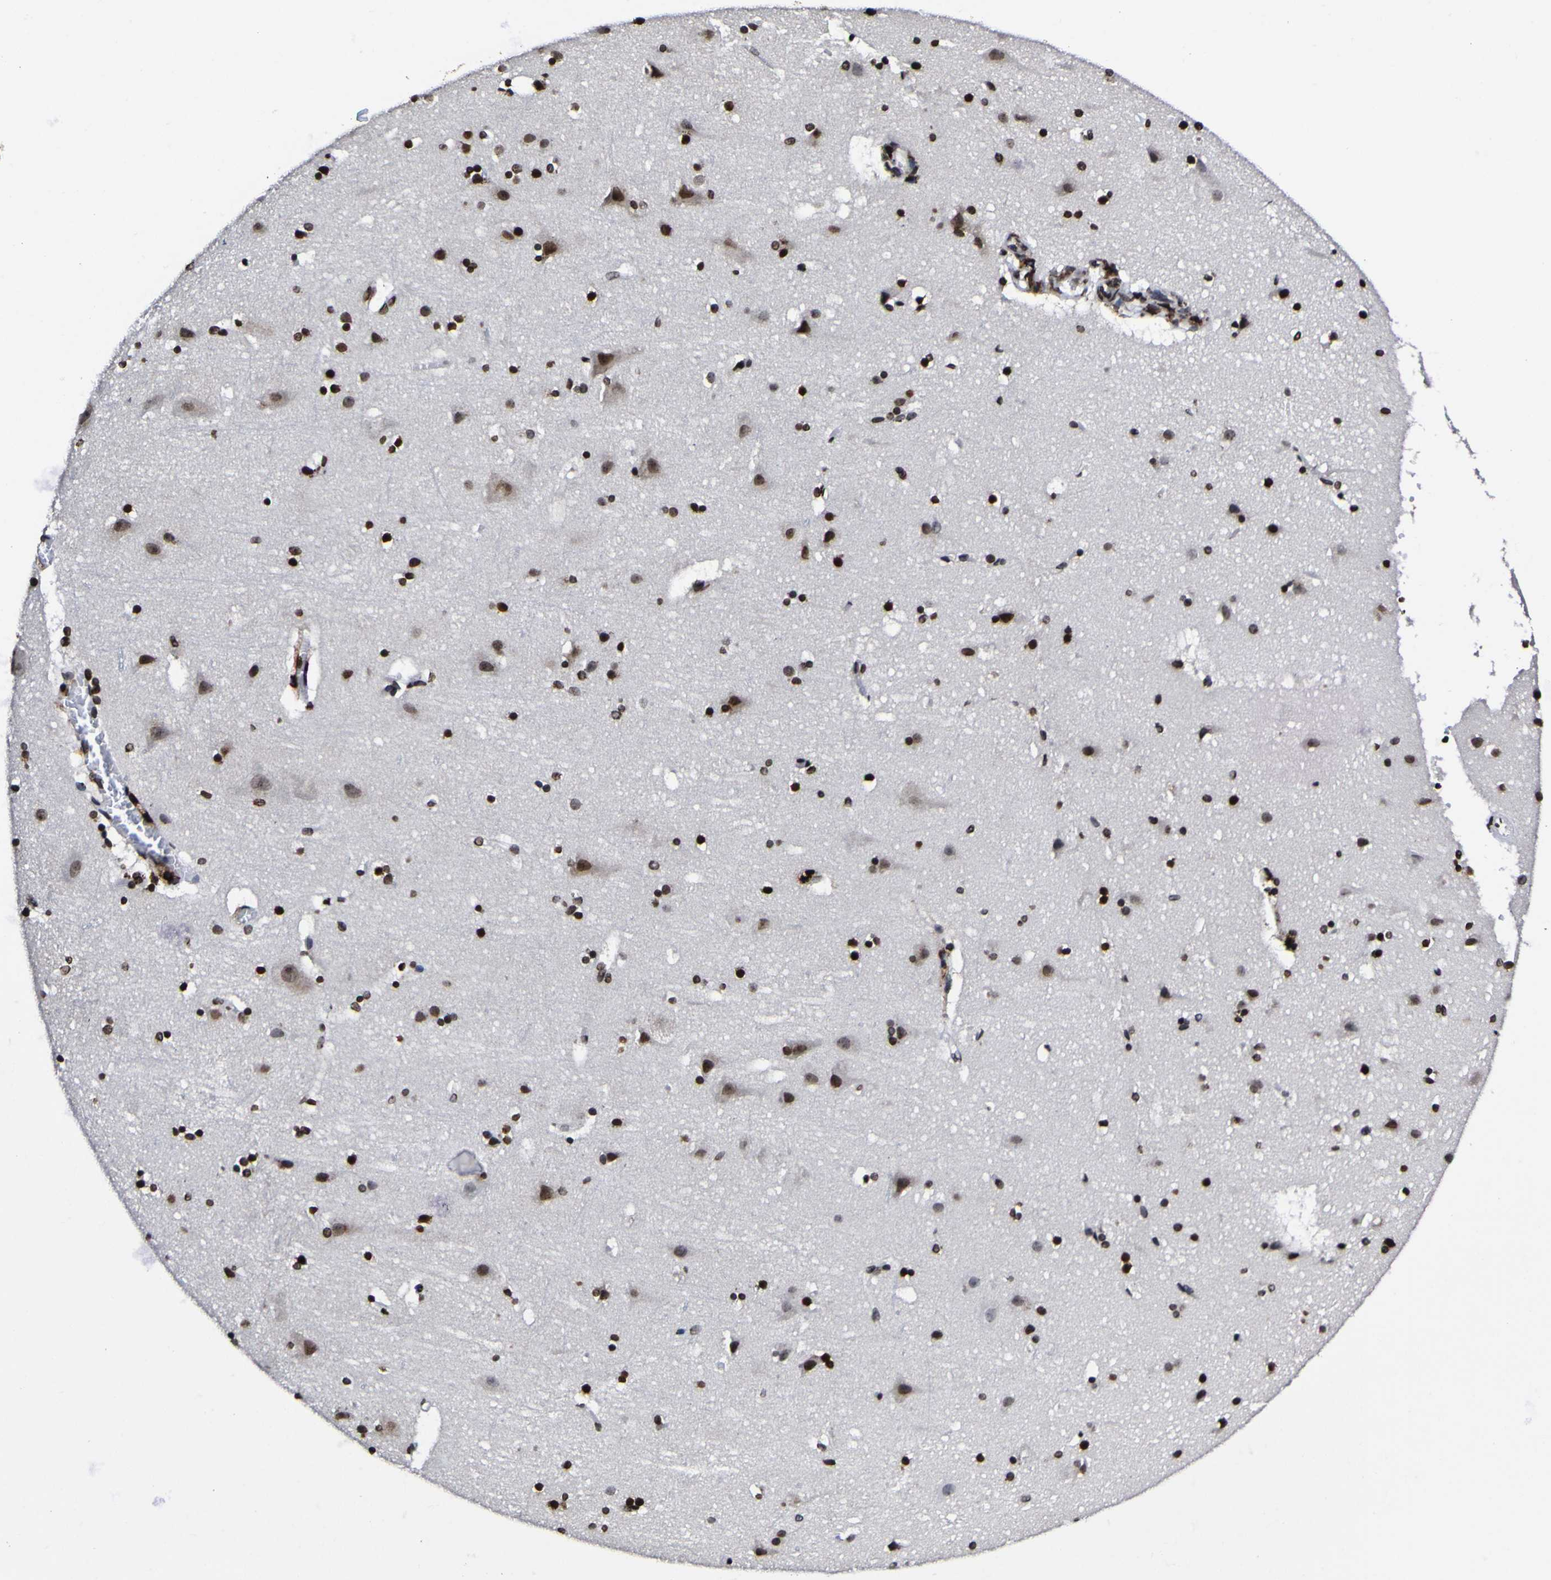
{"staining": {"intensity": "strong", "quantity": ">75%", "location": "nuclear"}, "tissue": "cerebral cortex", "cell_type": "Endothelial cells", "image_type": "normal", "snomed": [{"axis": "morphology", "description": "Normal tissue, NOS"}, {"axis": "topography", "description": "Cerebral cortex"}], "caption": "Protein staining of unremarkable cerebral cortex displays strong nuclear expression in approximately >75% of endothelial cells.", "gene": "PIAS1", "patient": {"sex": "male", "age": 45}}